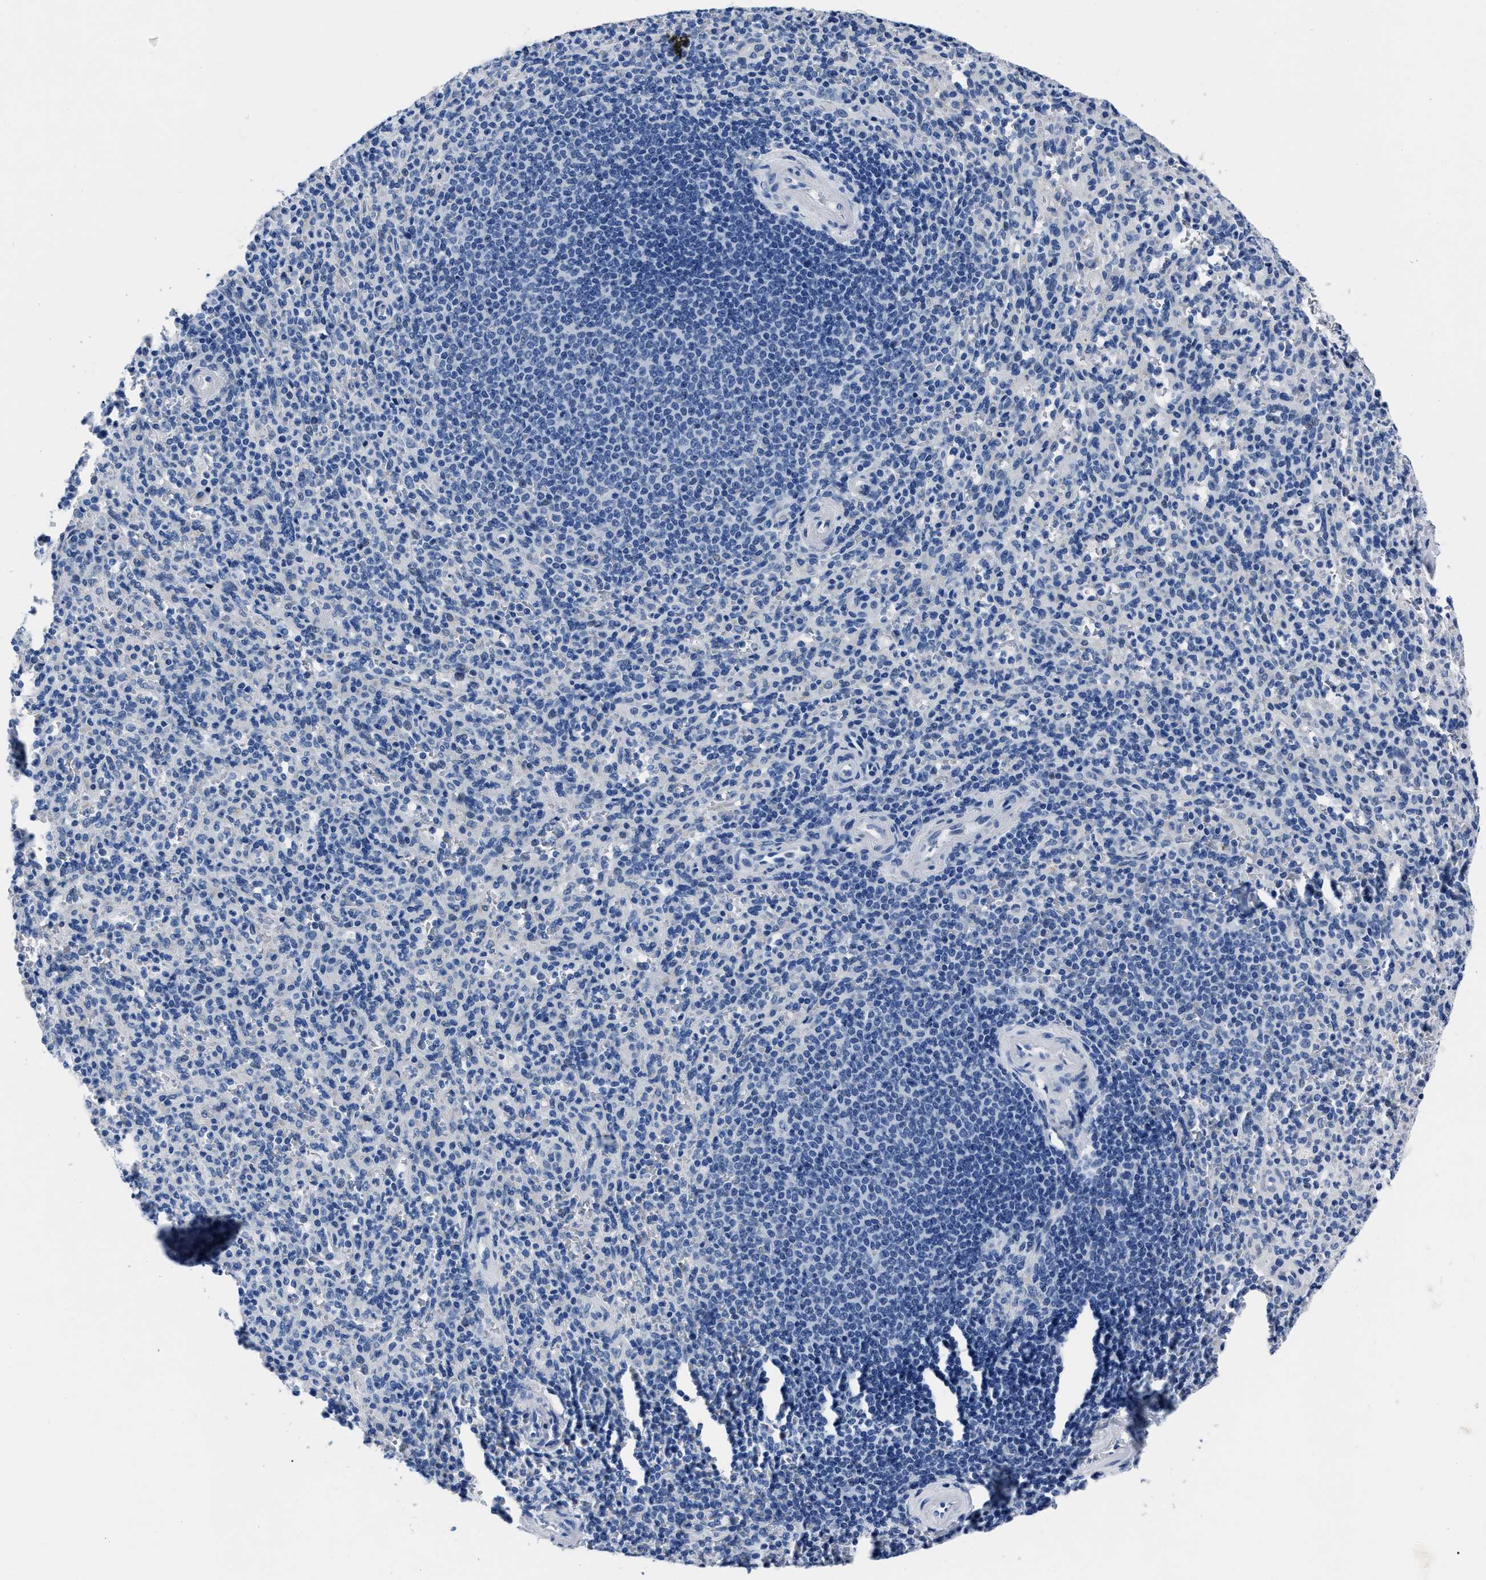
{"staining": {"intensity": "moderate", "quantity": "<25%", "location": "cytoplasmic/membranous"}, "tissue": "spleen", "cell_type": "Cells in red pulp", "image_type": "normal", "snomed": [{"axis": "morphology", "description": "Normal tissue, NOS"}, {"axis": "topography", "description": "Spleen"}], "caption": "The photomicrograph displays immunohistochemical staining of unremarkable spleen. There is moderate cytoplasmic/membranous positivity is appreciated in approximately <25% of cells in red pulp.", "gene": "MOV10L1", "patient": {"sex": "male", "age": 36}}